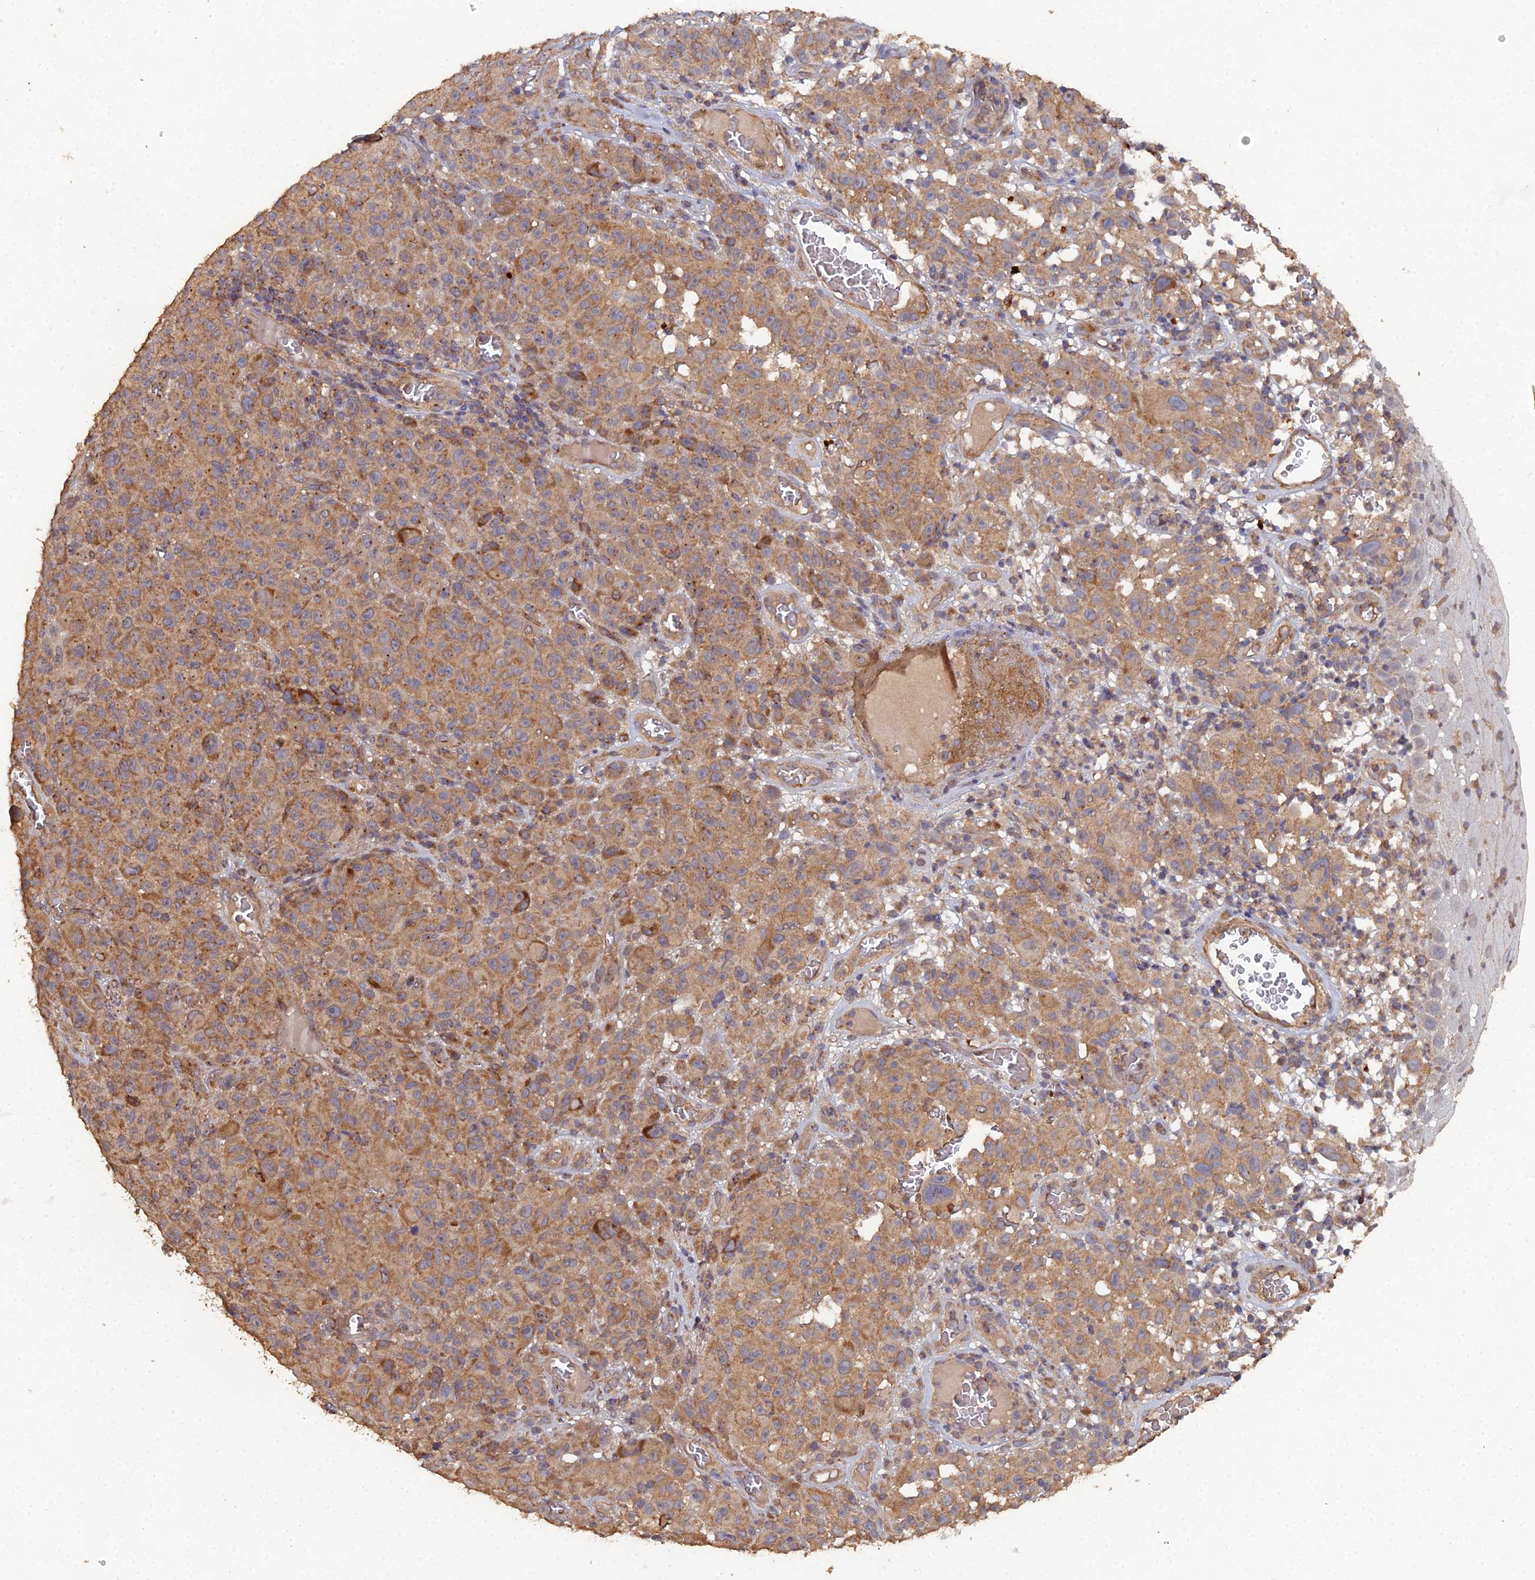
{"staining": {"intensity": "moderate", "quantity": ">75%", "location": "cytoplasmic/membranous"}, "tissue": "melanoma", "cell_type": "Tumor cells", "image_type": "cancer", "snomed": [{"axis": "morphology", "description": "Malignant melanoma, NOS"}, {"axis": "topography", "description": "Skin"}], "caption": "DAB immunohistochemical staining of human malignant melanoma shows moderate cytoplasmic/membranous protein staining in approximately >75% of tumor cells. (Stains: DAB (3,3'-diaminobenzidine) in brown, nuclei in blue, Microscopy: brightfield microscopy at high magnification).", "gene": "SPANXN4", "patient": {"sex": "female", "age": 82}}